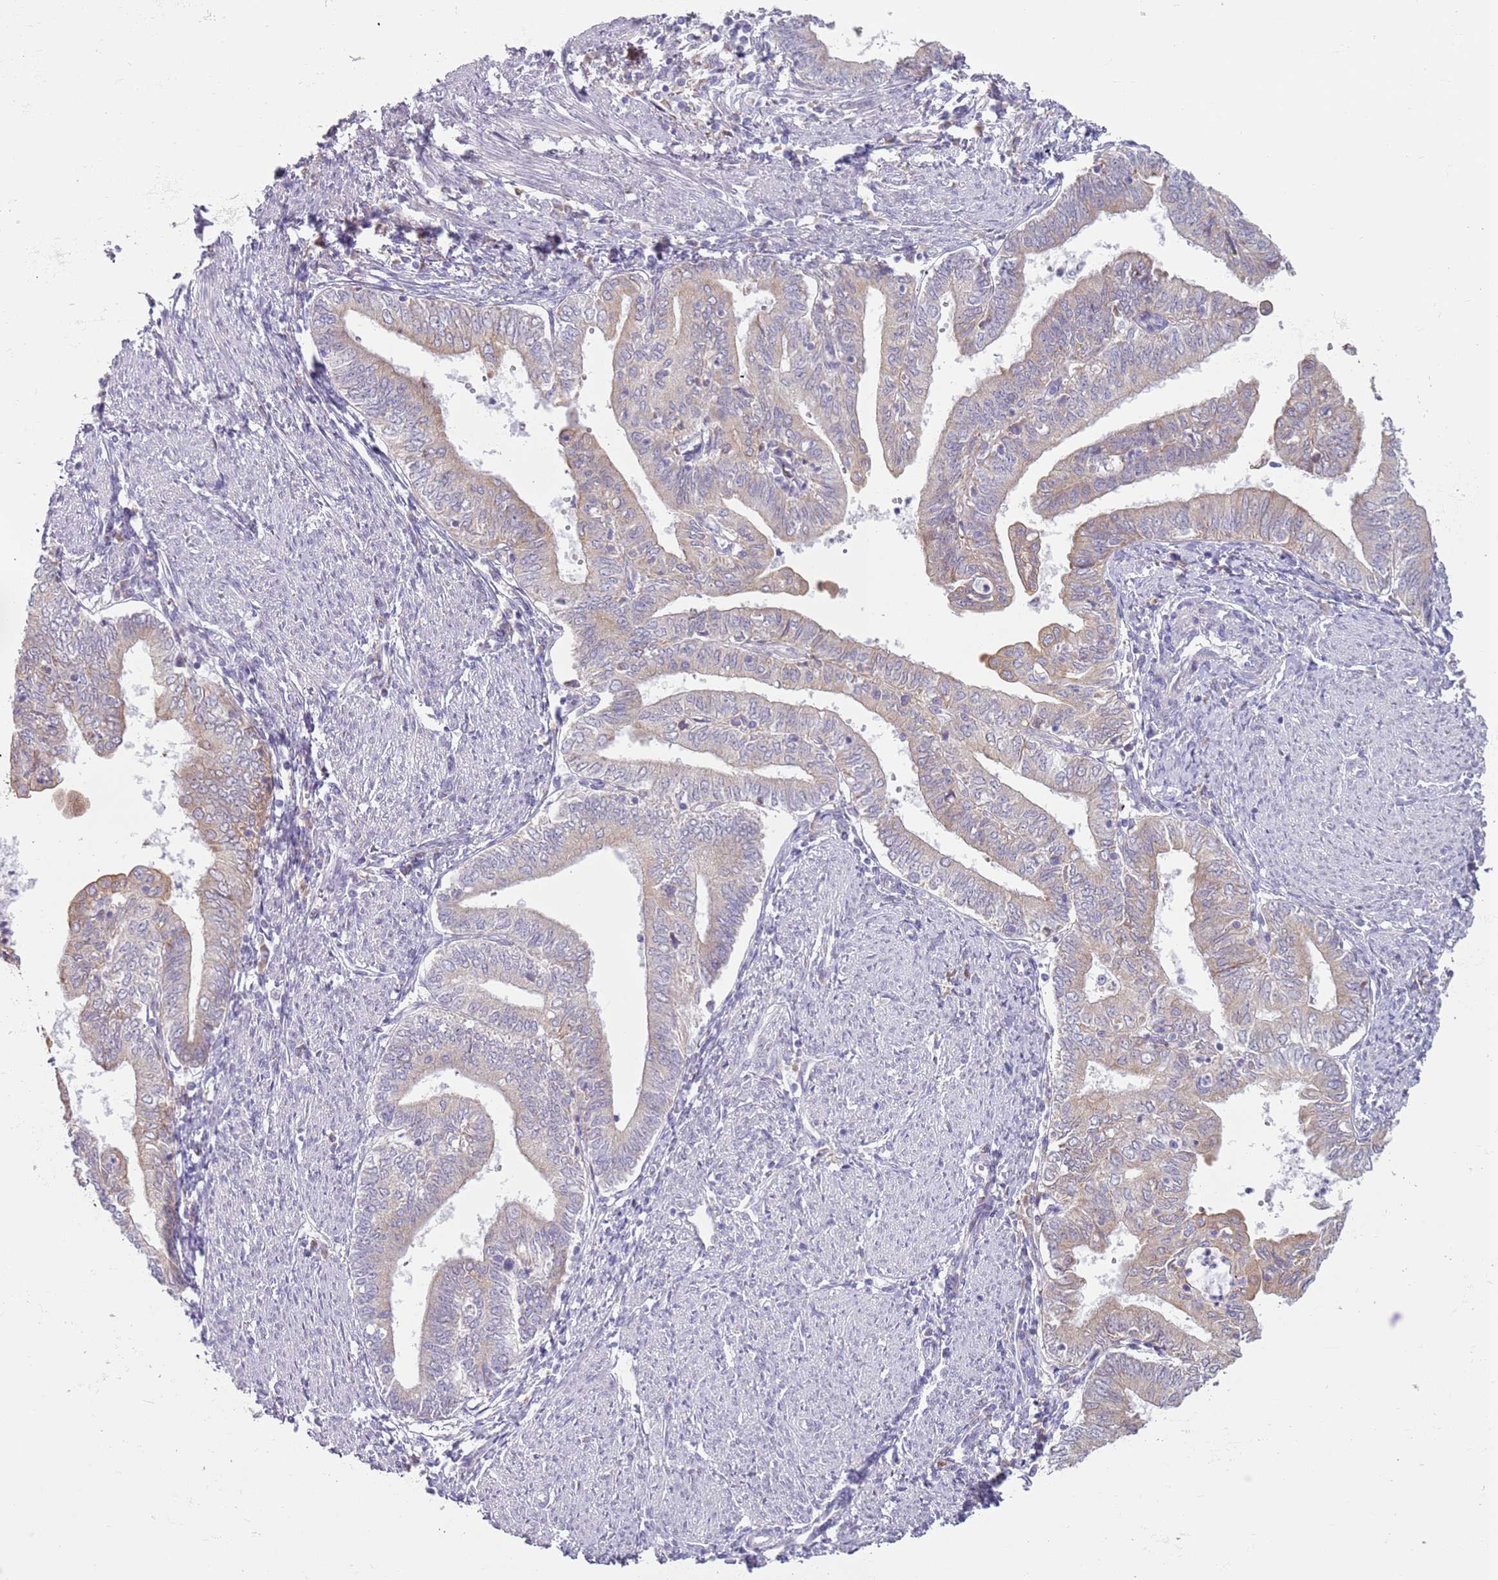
{"staining": {"intensity": "weak", "quantity": "<25%", "location": "cytoplasmic/membranous"}, "tissue": "endometrial cancer", "cell_type": "Tumor cells", "image_type": "cancer", "snomed": [{"axis": "morphology", "description": "Adenocarcinoma, NOS"}, {"axis": "topography", "description": "Endometrium"}], "caption": "Protein analysis of endometrial cancer demonstrates no significant expression in tumor cells.", "gene": "OAF", "patient": {"sex": "female", "age": 66}}